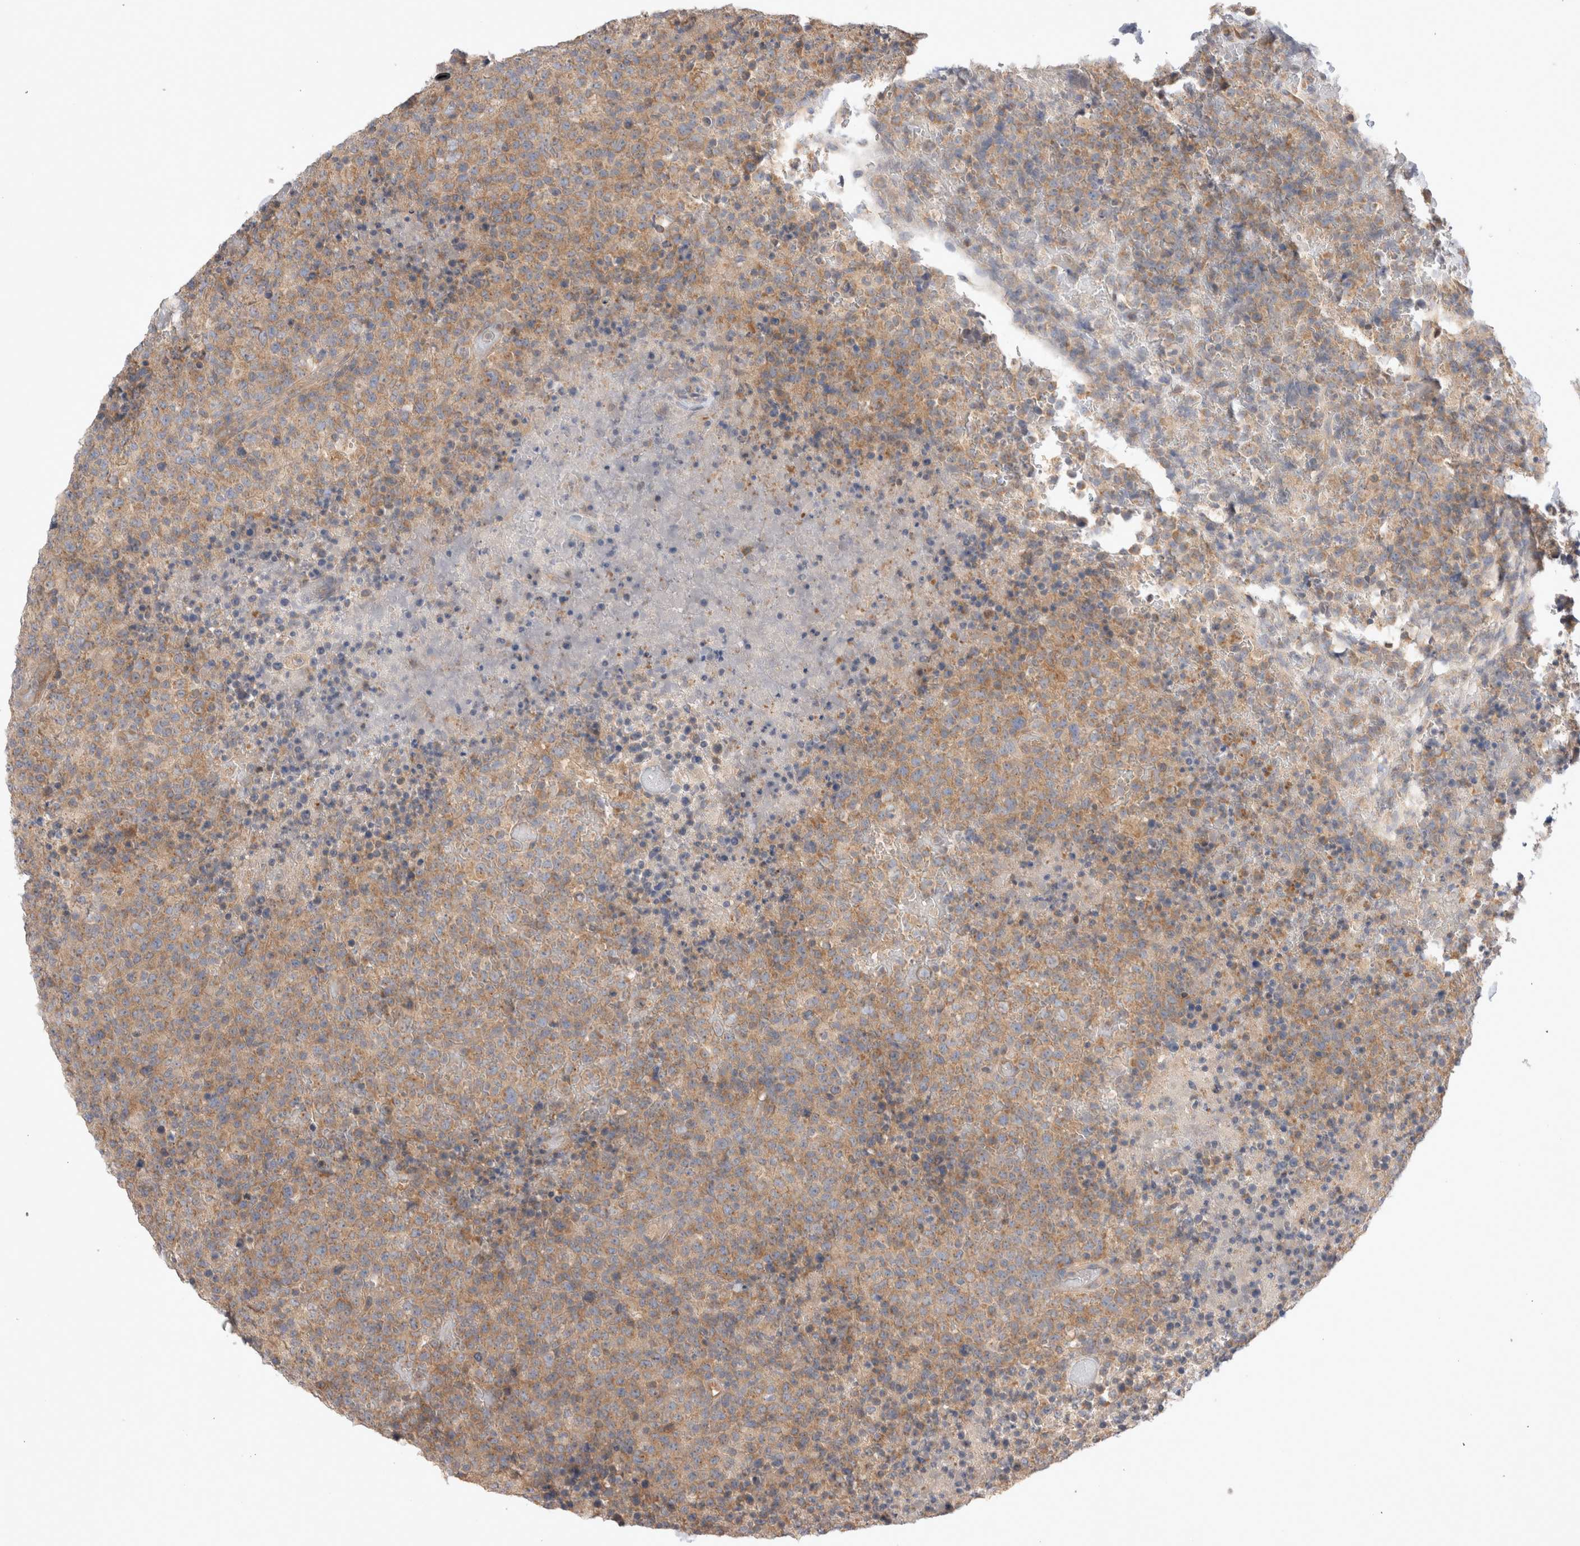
{"staining": {"intensity": "weak", "quantity": ">75%", "location": "cytoplasmic/membranous"}, "tissue": "lymphoma", "cell_type": "Tumor cells", "image_type": "cancer", "snomed": [{"axis": "morphology", "description": "Malignant lymphoma, non-Hodgkin's type, High grade"}, {"axis": "topography", "description": "Lymph node"}], "caption": "Protein staining by immunohistochemistry (IHC) displays weak cytoplasmic/membranous positivity in approximately >75% of tumor cells in high-grade malignant lymphoma, non-Hodgkin's type. (brown staining indicates protein expression, while blue staining denotes nuclei).", "gene": "IFT74", "patient": {"sex": "male", "age": 13}}